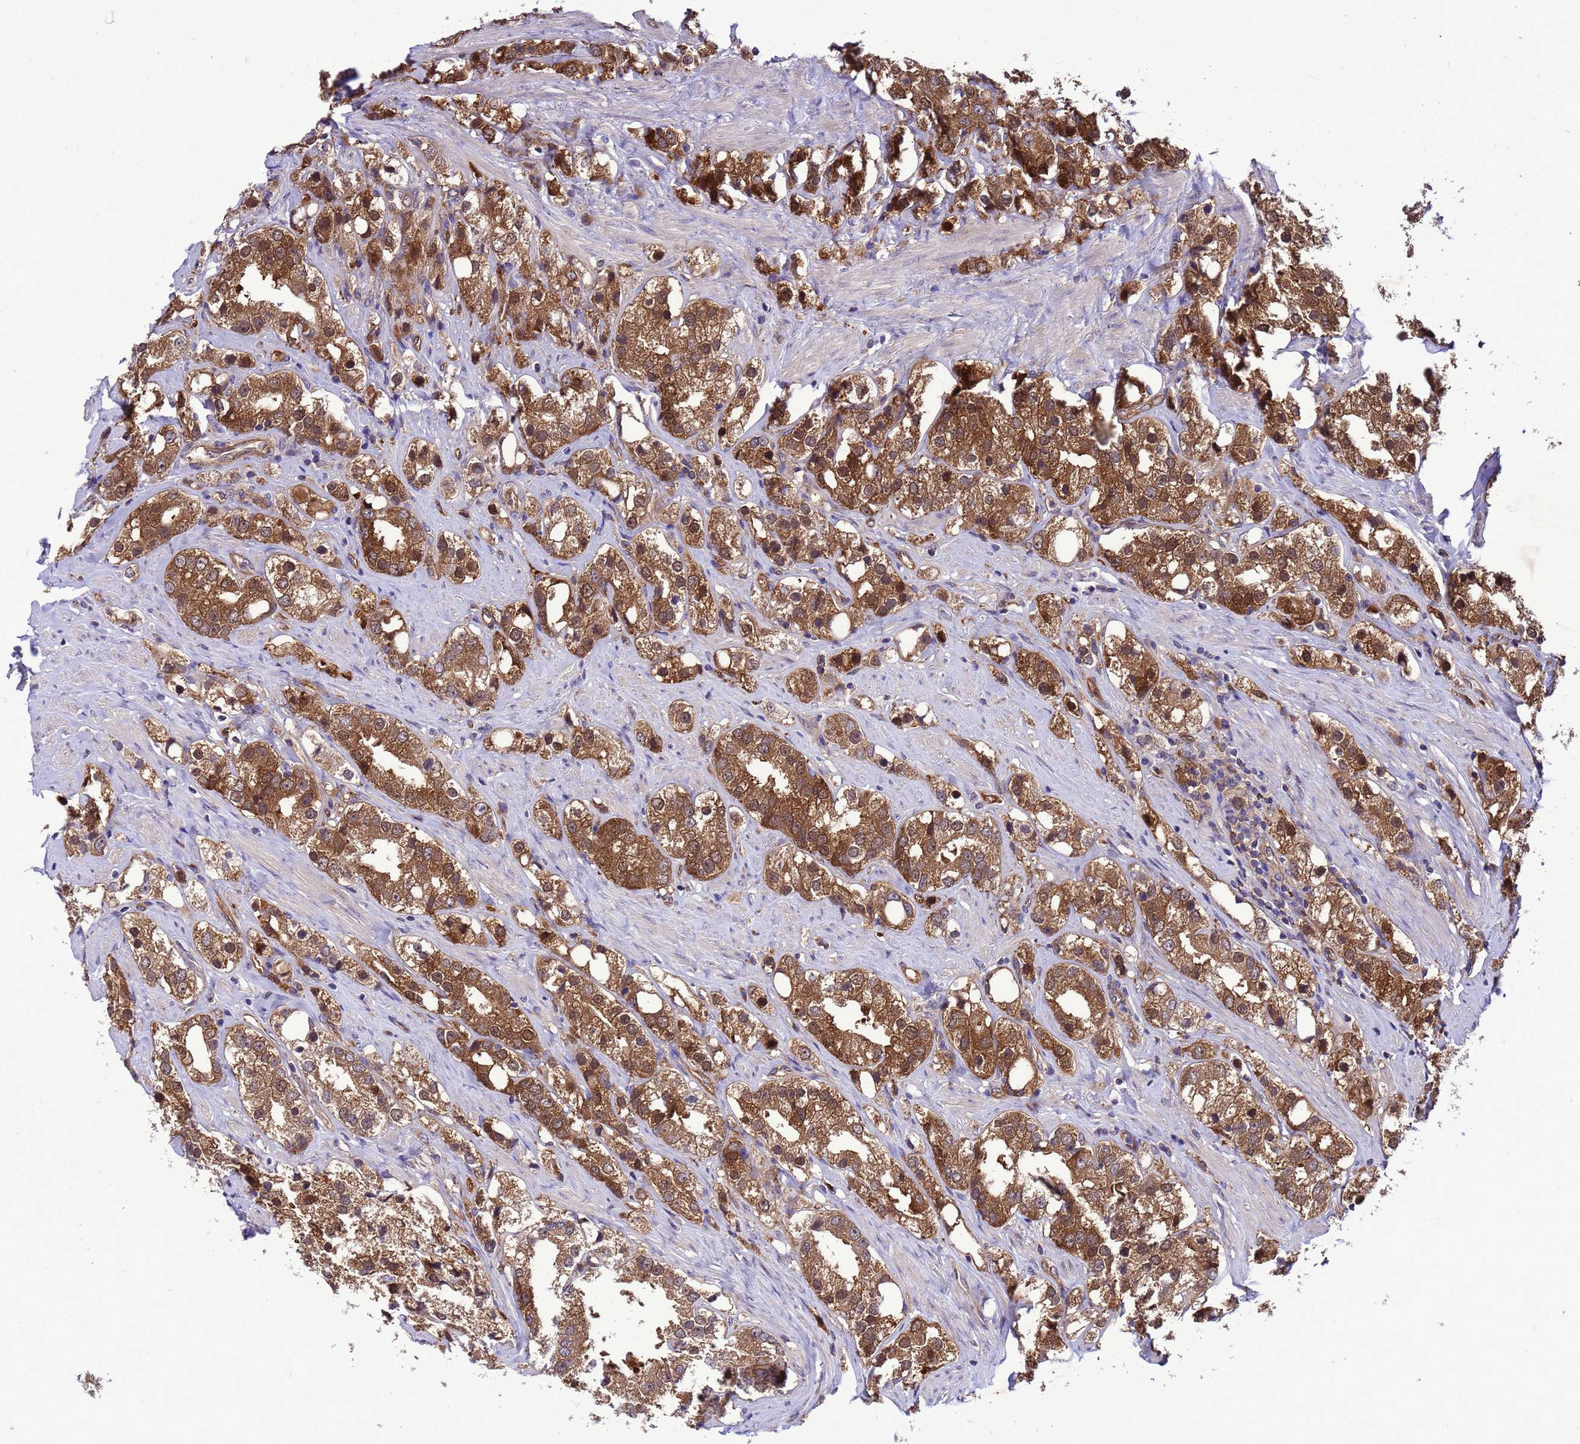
{"staining": {"intensity": "strong", "quantity": ">75%", "location": "cytoplasmic/membranous,nuclear"}, "tissue": "prostate cancer", "cell_type": "Tumor cells", "image_type": "cancer", "snomed": [{"axis": "morphology", "description": "Adenocarcinoma, NOS"}, {"axis": "topography", "description": "Prostate"}], "caption": "Protein staining of adenocarcinoma (prostate) tissue displays strong cytoplasmic/membranous and nuclear positivity in about >75% of tumor cells. (brown staining indicates protein expression, while blue staining denotes nuclei).", "gene": "RABEP2", "patient": {"sex": "male", "age": 79}}